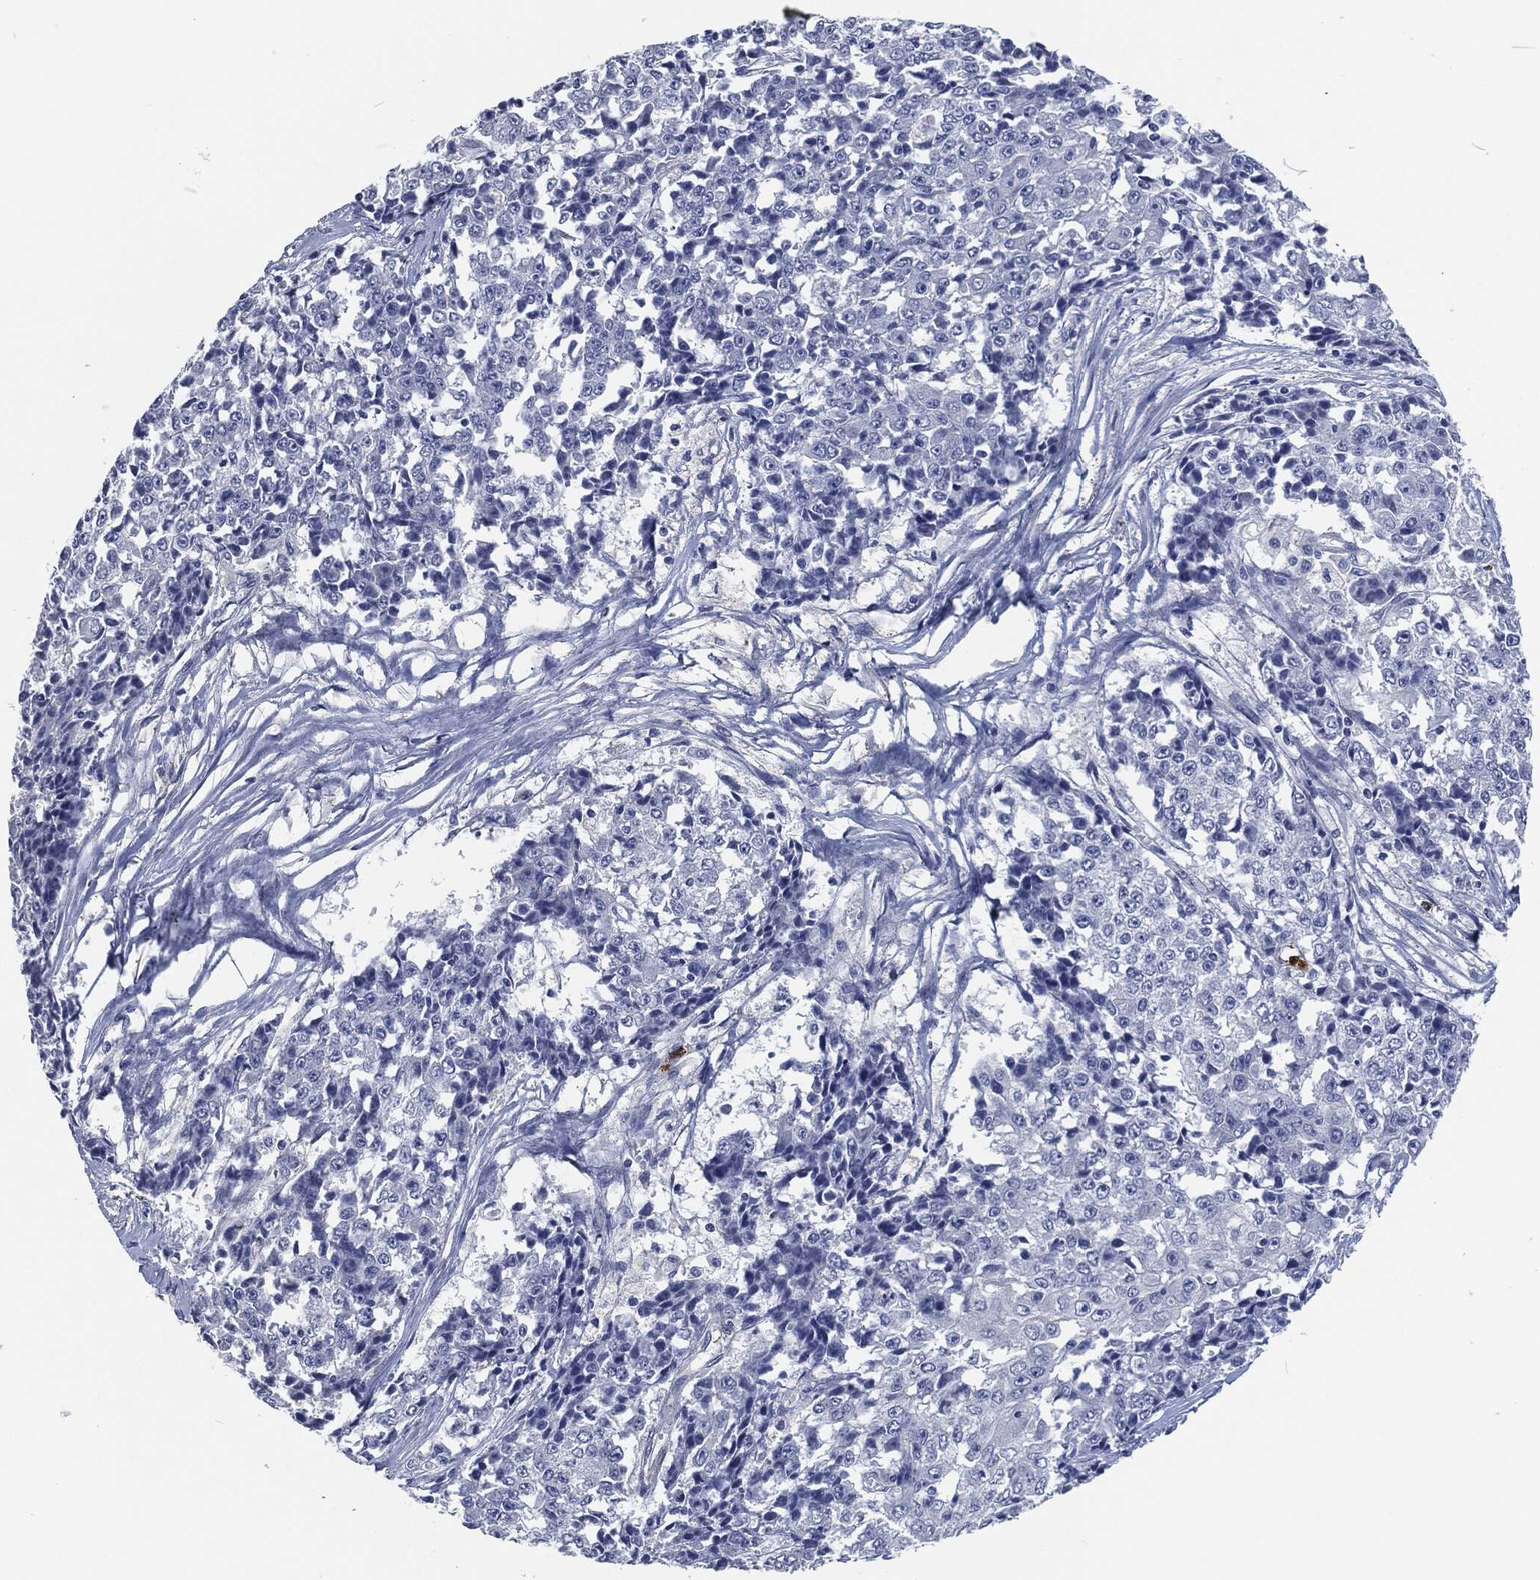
{"staining": {"intensity": "negative", "quantity": "none", "location": "none"}, "tissue": "ovarian cancer", "cell_type": "Tumor cells", "image_type": "cancer", "snomed": [{"axis": "morphology", "description": "Carcinoma, endometroid"}, {"axis": "topography", "description": "Ovary"}], "caption": "Tumor cells show no significant protein expression in endometroid carcinoma (ovarian).", "gene": "MPO", "patient": {"sex": "female", "age": 42}}